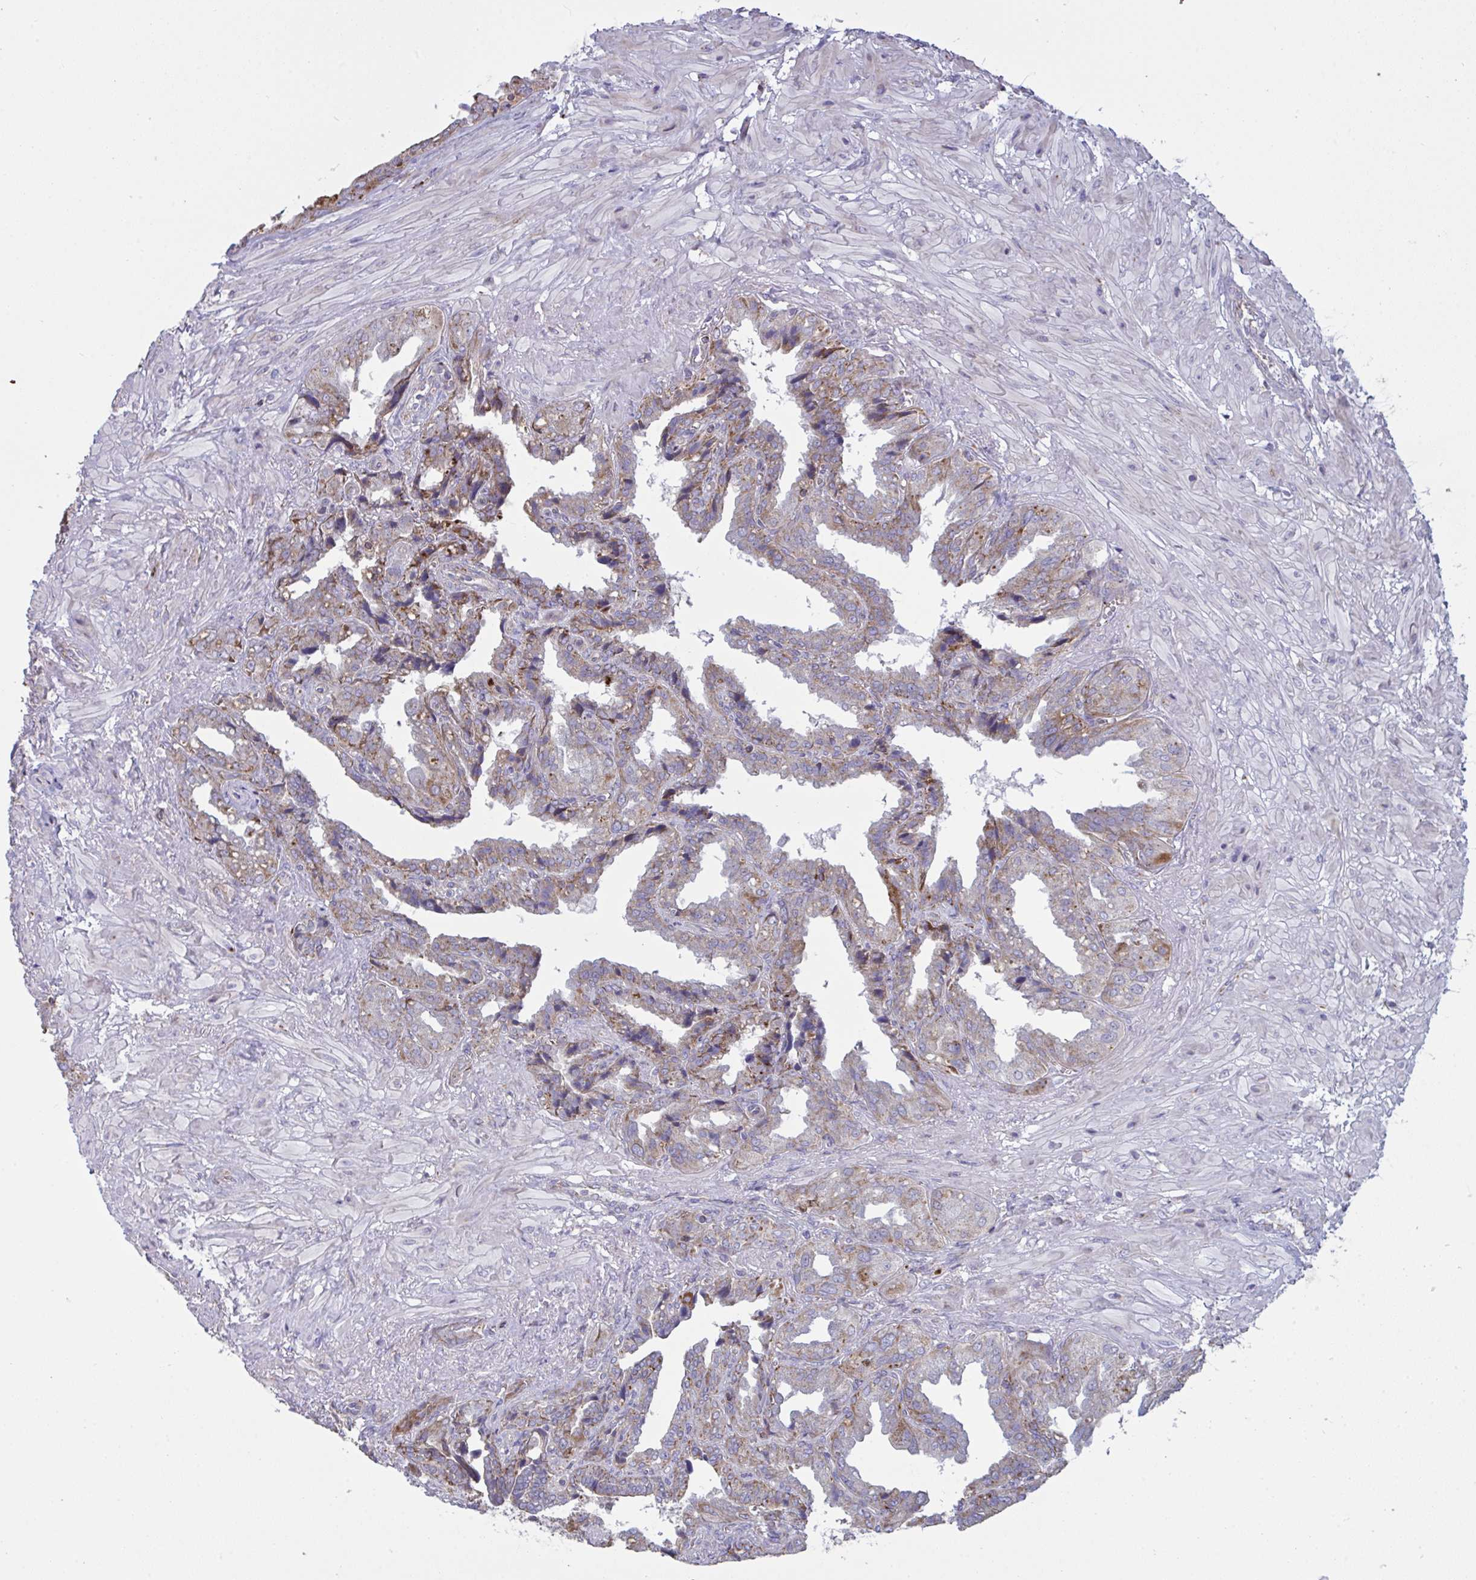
{"staining": {"intensity": "strong", "quantity": "25%-75%", "location": "cytoplasmic/membranous"}, "tissue": "seminal vesicle", "cell_type": "Glandular cells", "image_type": "normal", "snomed": [{"axis": "morphology", "description": "Normal tissue, NOS"}, {"axis": "topography", "description": "Seminal veicle"}], "caption": "Immunohistochemistry micrograph of benign seminal vesicle: human seminal vesicle stained using immunohistochemistry (IHC) exhibits high levels of strong protein expression localized specifically in the cytoplasmic/membranous of glandular cells, appearing as a cytoplasmic/membranous brown color.", "gene": "MICOS10", "patient": {"sex": "male", "age": 55}}